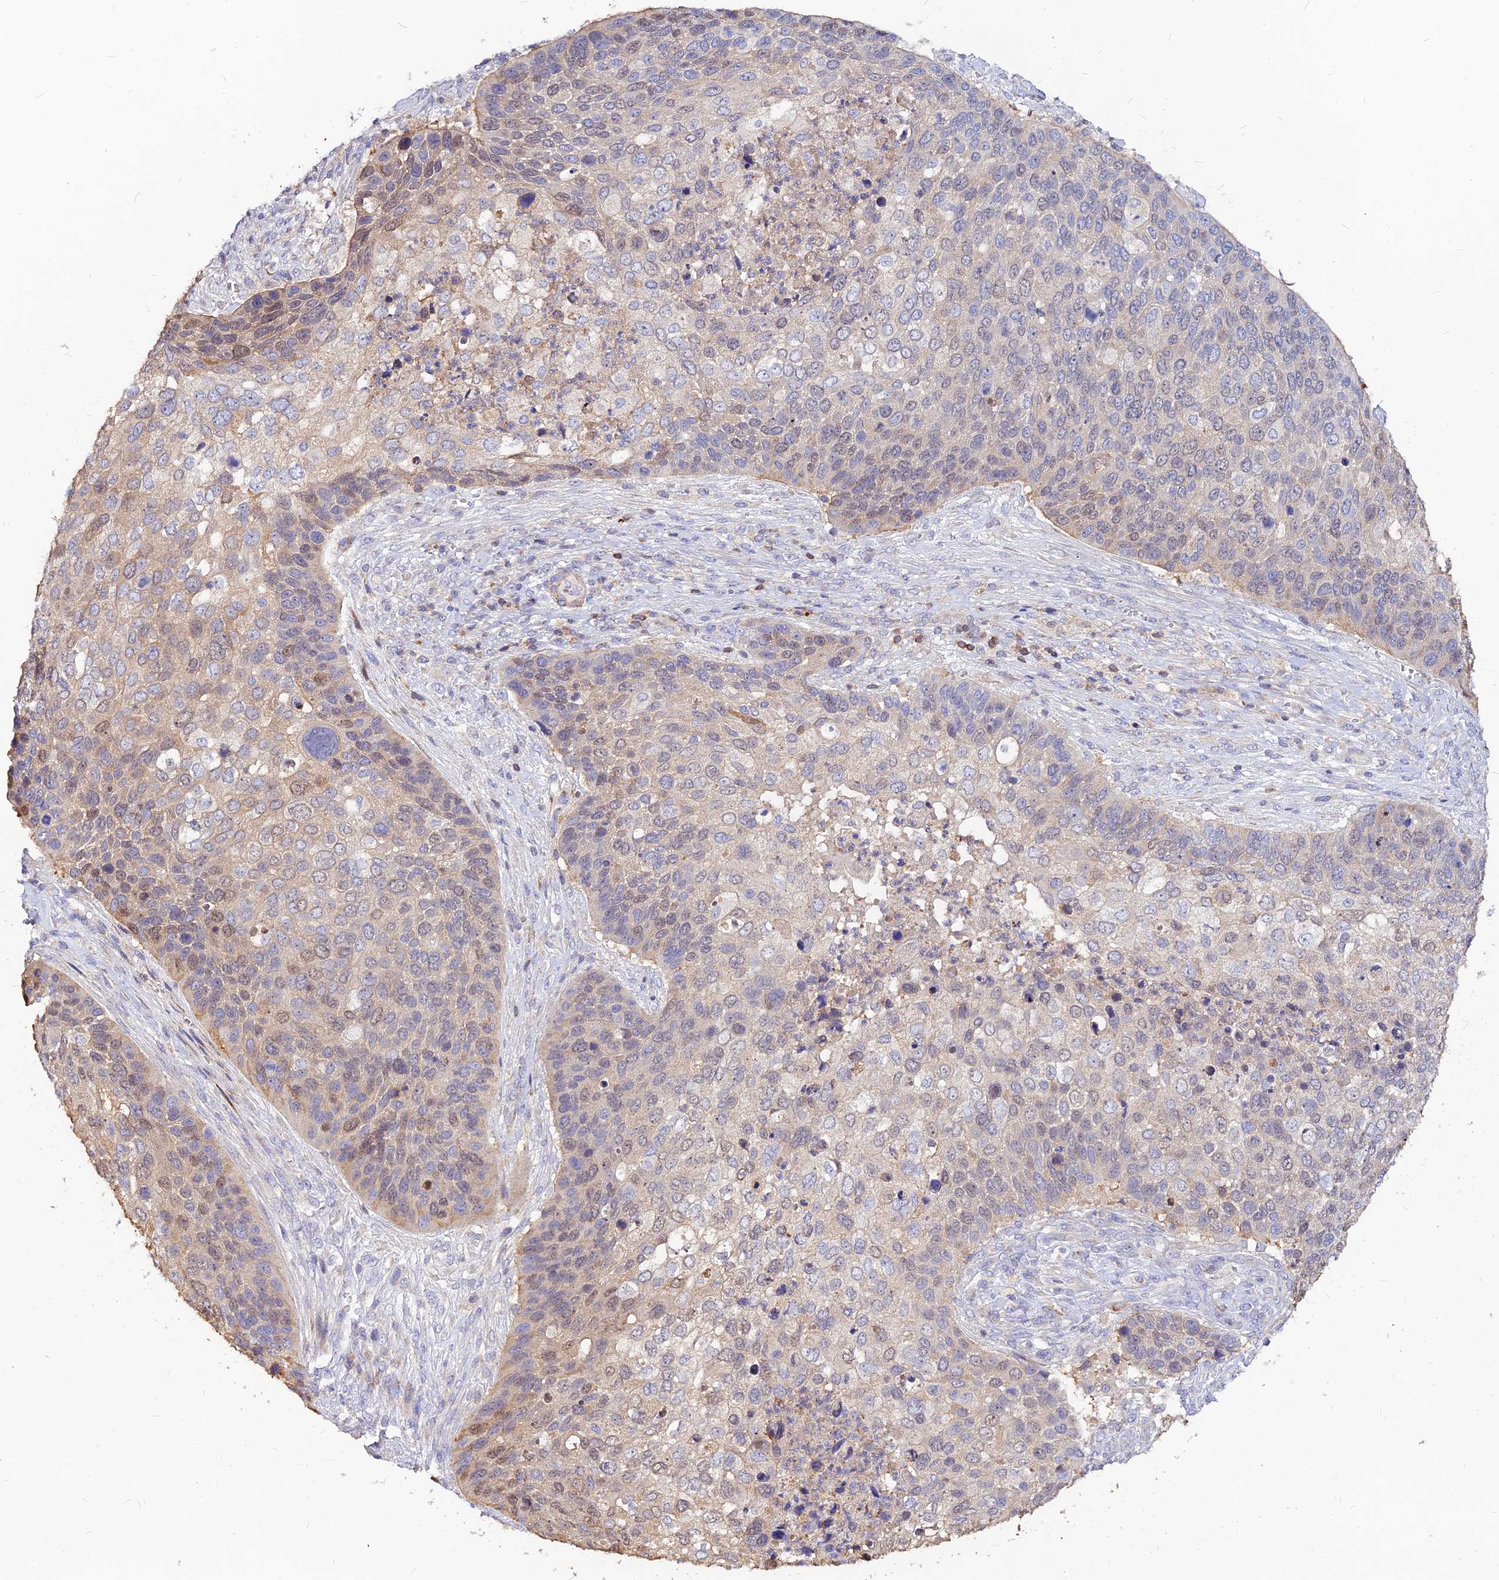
{"staining": {"intensity": "weak", "quantity": "<25%", "location": "nuclear"}, "tissue": "skin cancer", "cell_type": "Tumor cells", "image_type": "cancer", "snomed": [{"axis": "morphology", "description": "Basal cell carcinoma"}, {"axis": "topography", "description": "Skin"}], "caption": "Micrograph shows no significant protein positivity in tumor cells of skin basal cell carcinoma.", "gene": "DENND2D", "patient": {"sex": "female", "age": 74}}